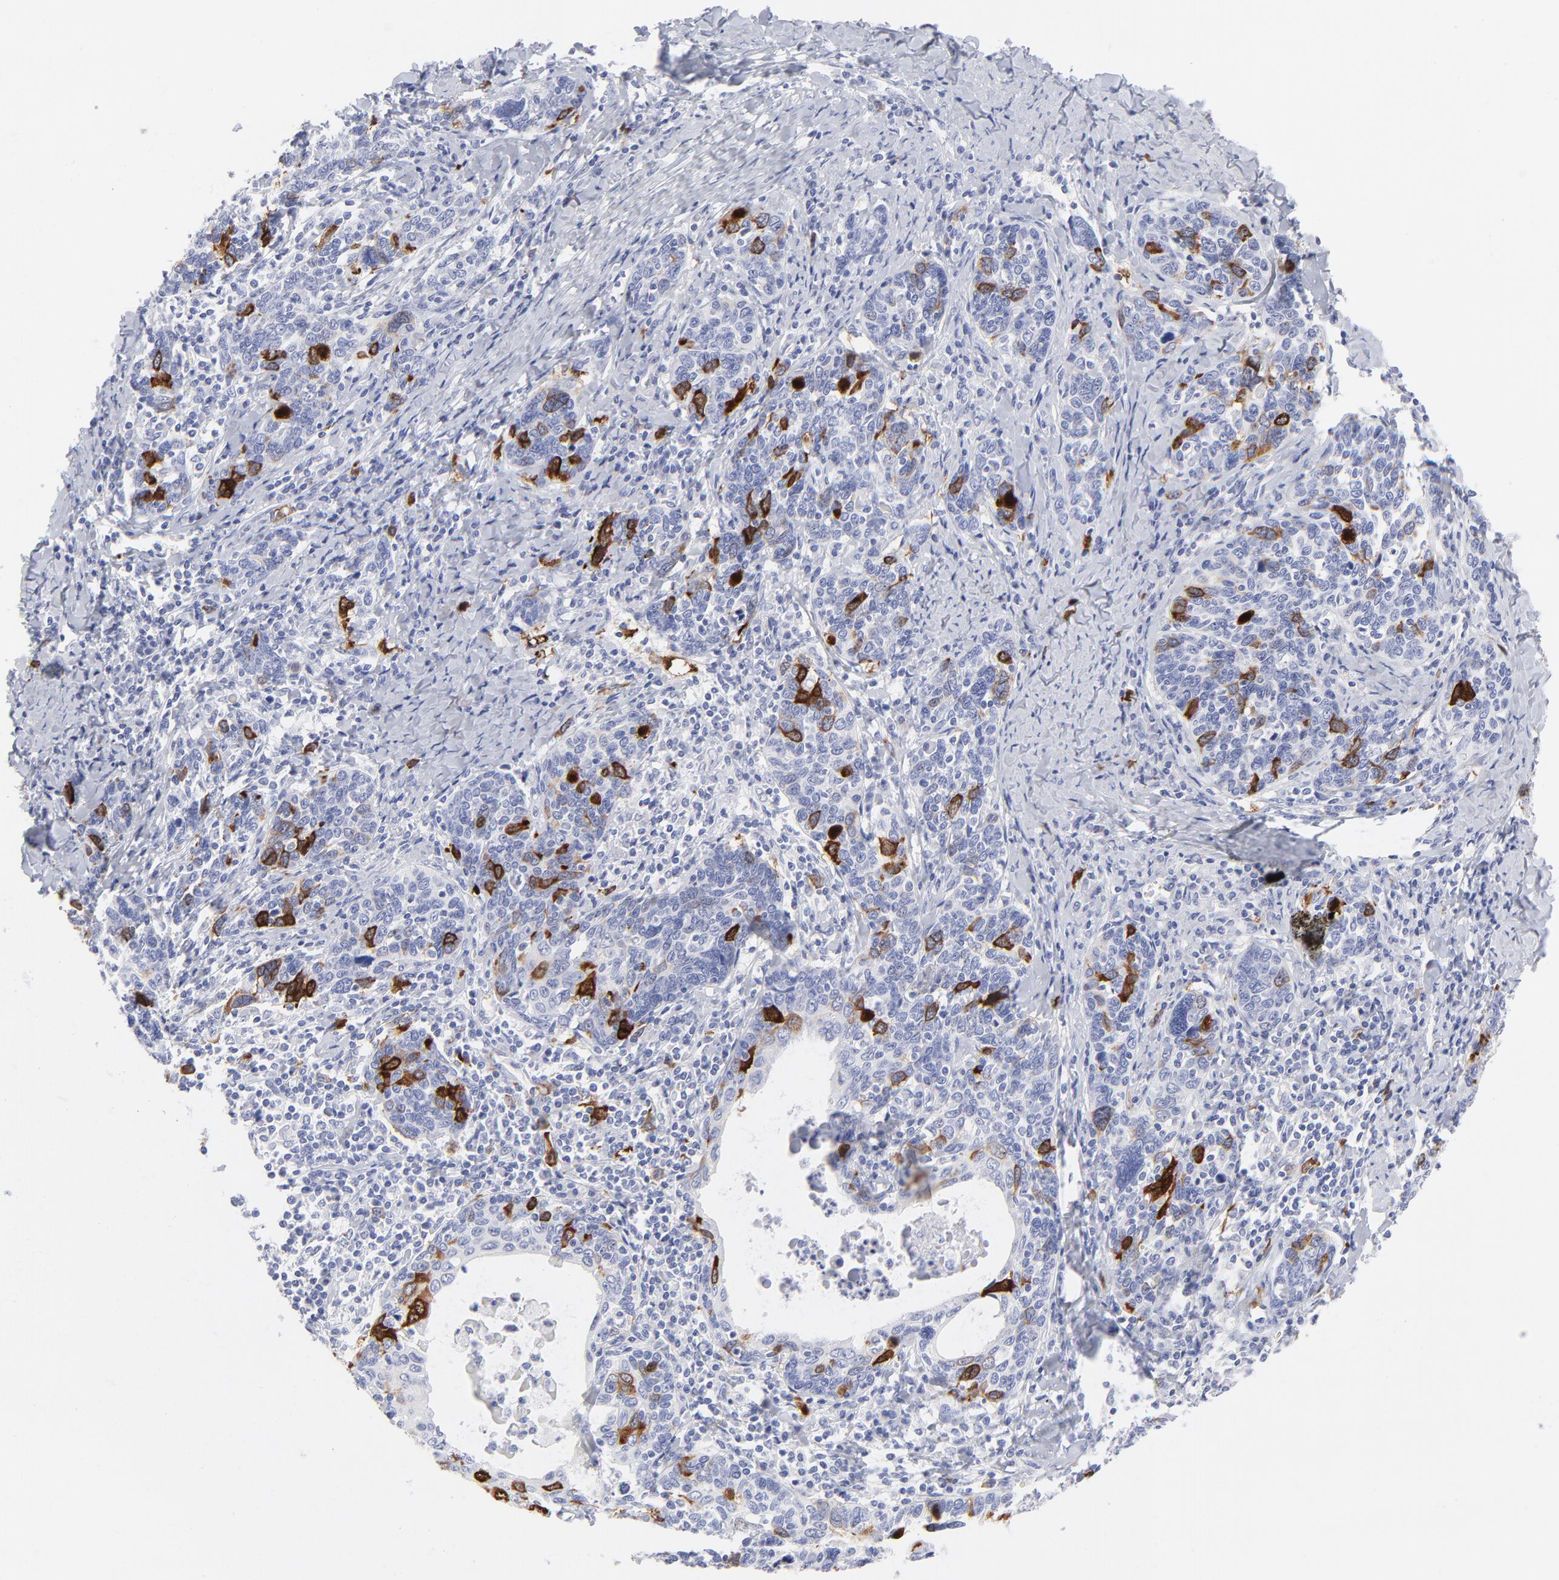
{"staining": {"intensity": "strong", "quantity": "<25%", "location": "cytoplasmic/membranous"}, "tissue": "cervical cancer", "cell_type": "Tumor cells", "image_type": "cancer", "snomed": [{"axis": "morphology", "description": "Squamous cell carcinoma, NOS"}, {"axis": "topography", "description": "Cervix"}], "caption": "DAB immunohistochemical staining of cervical cancer (squamous cell carcinoma) shows strong cytoplasmic/membranous protein positivity in about <25% of tumor cells. (Brightfield microscopy of DAB IHC at high magnification).", "gene": "CCNB1", "patient": {"sex": "female", "age": 41}}